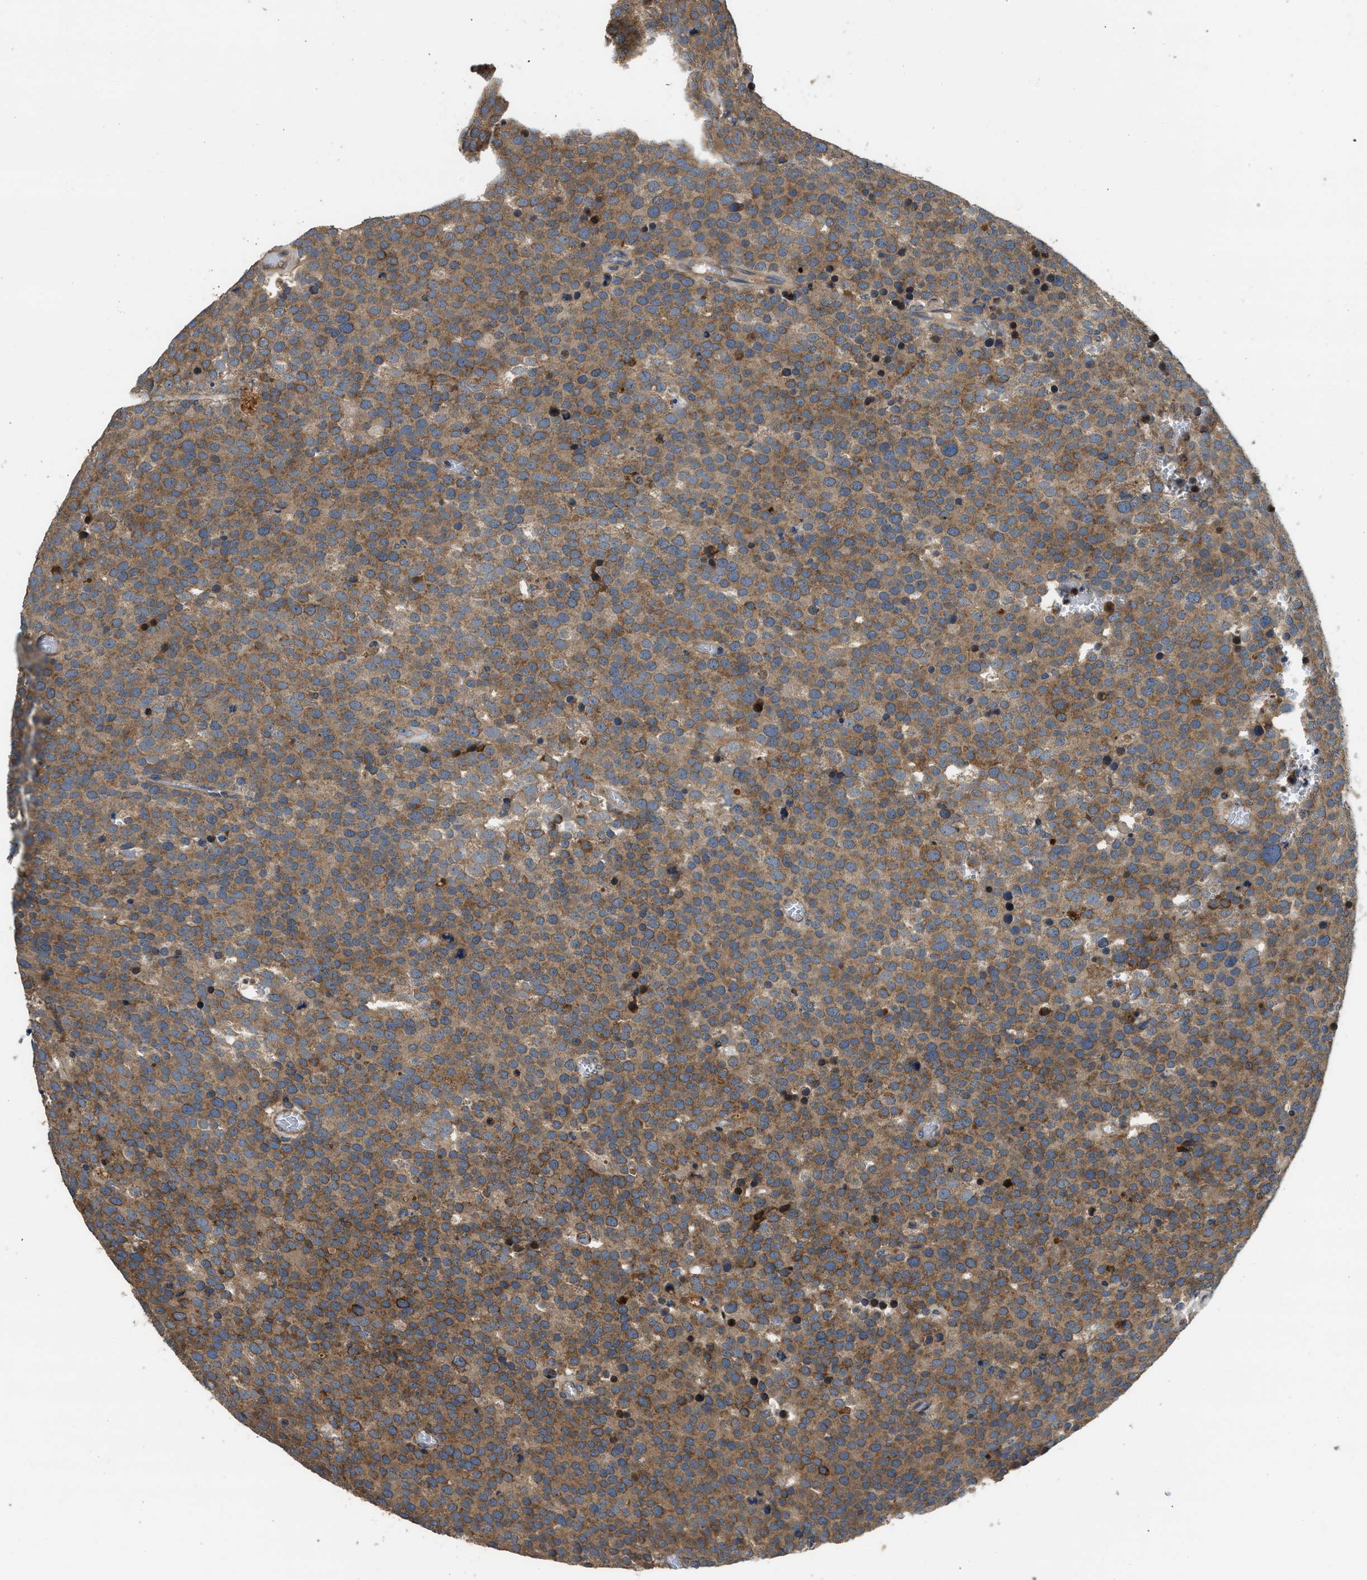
{"staining": {"intensity": "moderate", "quantity": ">75%", "location": "cytoplasmic/membranous"}, "tissue": "testis cancer", "cell_type": "Tumor cells", "image_type": "cancer", "snomed": [{"axis": "morphology", "description": "Normal tissue, NOS"}, {"axis": "morphology", "description": "Seminoma, NOS"}, {"axis": "topography", "description": "Testis"}], "caption": "DAB (3,3'-diaminobenzidine) immunohistochemical staining of human seminoma (testis) displays moderate cytoplasmic/membranous protein positivity in about >75% of tumor cells.", "gene": "IL3RA", "patient": {"sex": "male", "age": 71}}